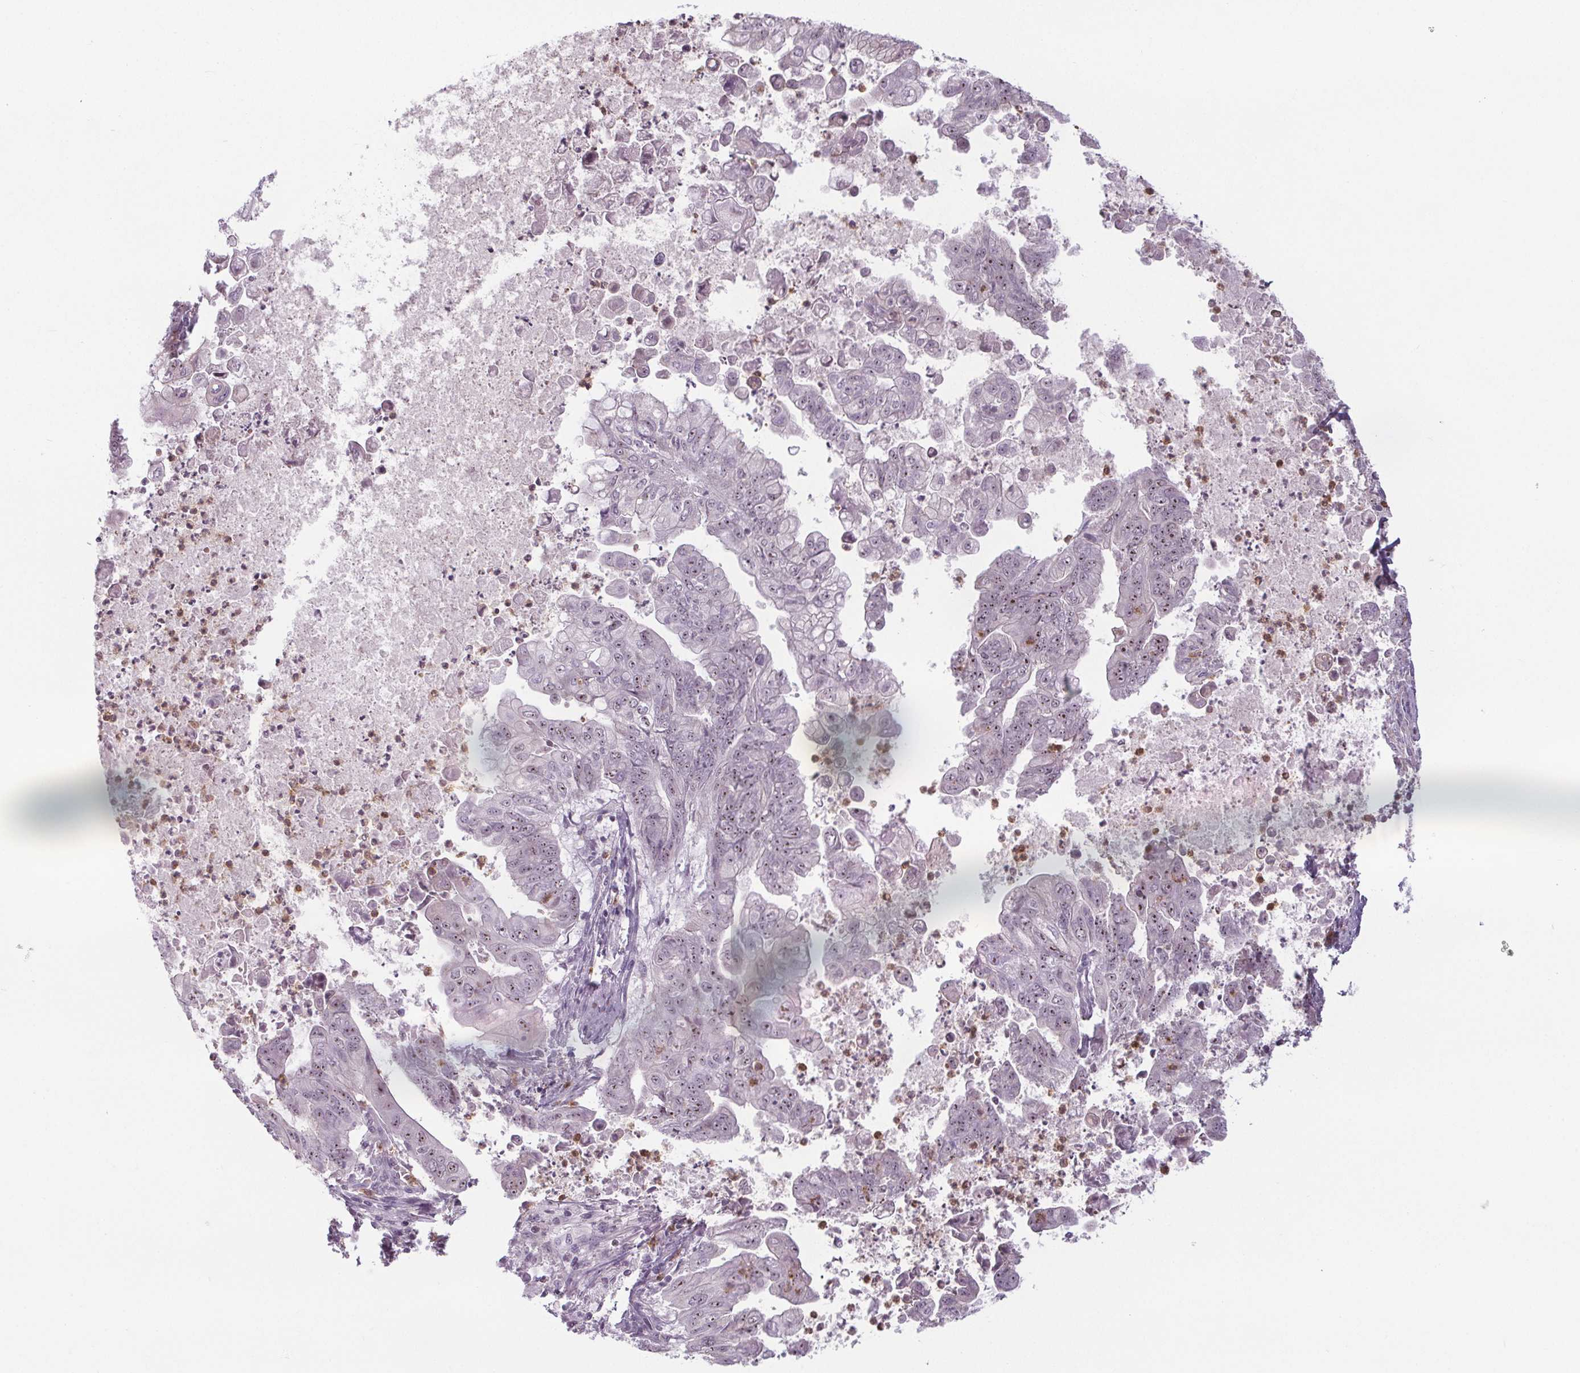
{"staining": {"intensity": "weak", "quantity": "25%-75%", "location": "nuclear"}, "tissue": "stomach cancer", "cell_type": "Tumor cells", "image_type": "cancer", "snomed": [{"axis": "morphology", "description": "Adenocarcinoma, NOS"}, {"axis": "topography", "description": "Stomach, upper"}], "caption": "A brown stain highlights weak nuclear expression of a protein in adenocarcinoma (stomach) tumor cells.", "gene": "NOLC1", "patient": {"sex": "male", "age": 80}}